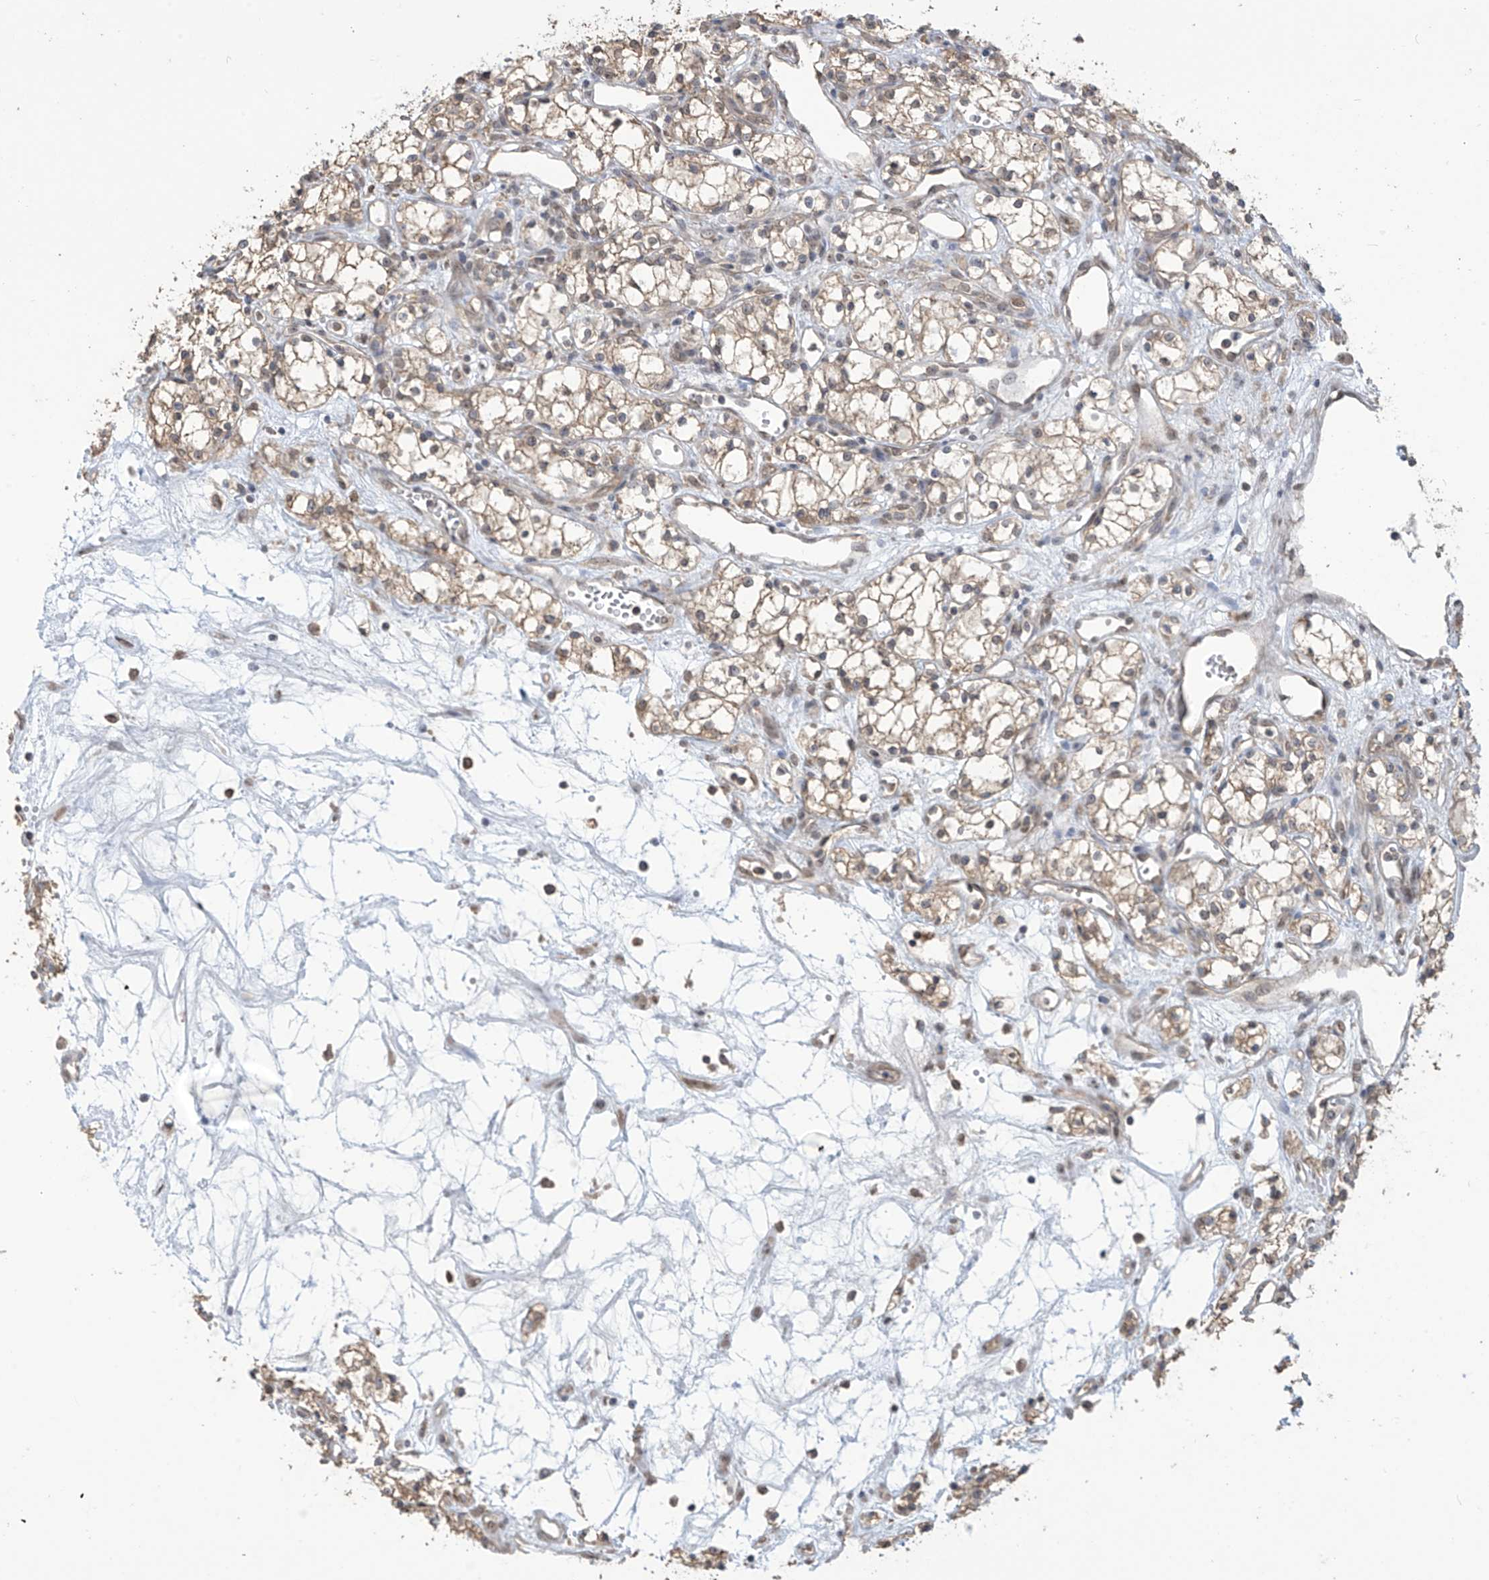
{"staining": {"intensity": "moderate", "quantity": ">75%", "location": "cytoplasmic/membranous,nuclear"}, "tissue": "renal cancer", "cell_type": "Tumor cells", "image_type": "cancer", "snomed": [{"axis": "morphology", "description": "Adenocarcinoma, NOS"}, {"axis": "topography", "description": "Kidney"}], "caption": "Immunohistochemistry micrograph of human adenocarcinoma (renal) stained for a protein (brown), which reveals medium levels of moderate cytoplasmic/membranous and nuclear positivity in about >75% of tumor cells.", "gene": "KIAA1522", "patient": {"sex": "male", "age": 59}}